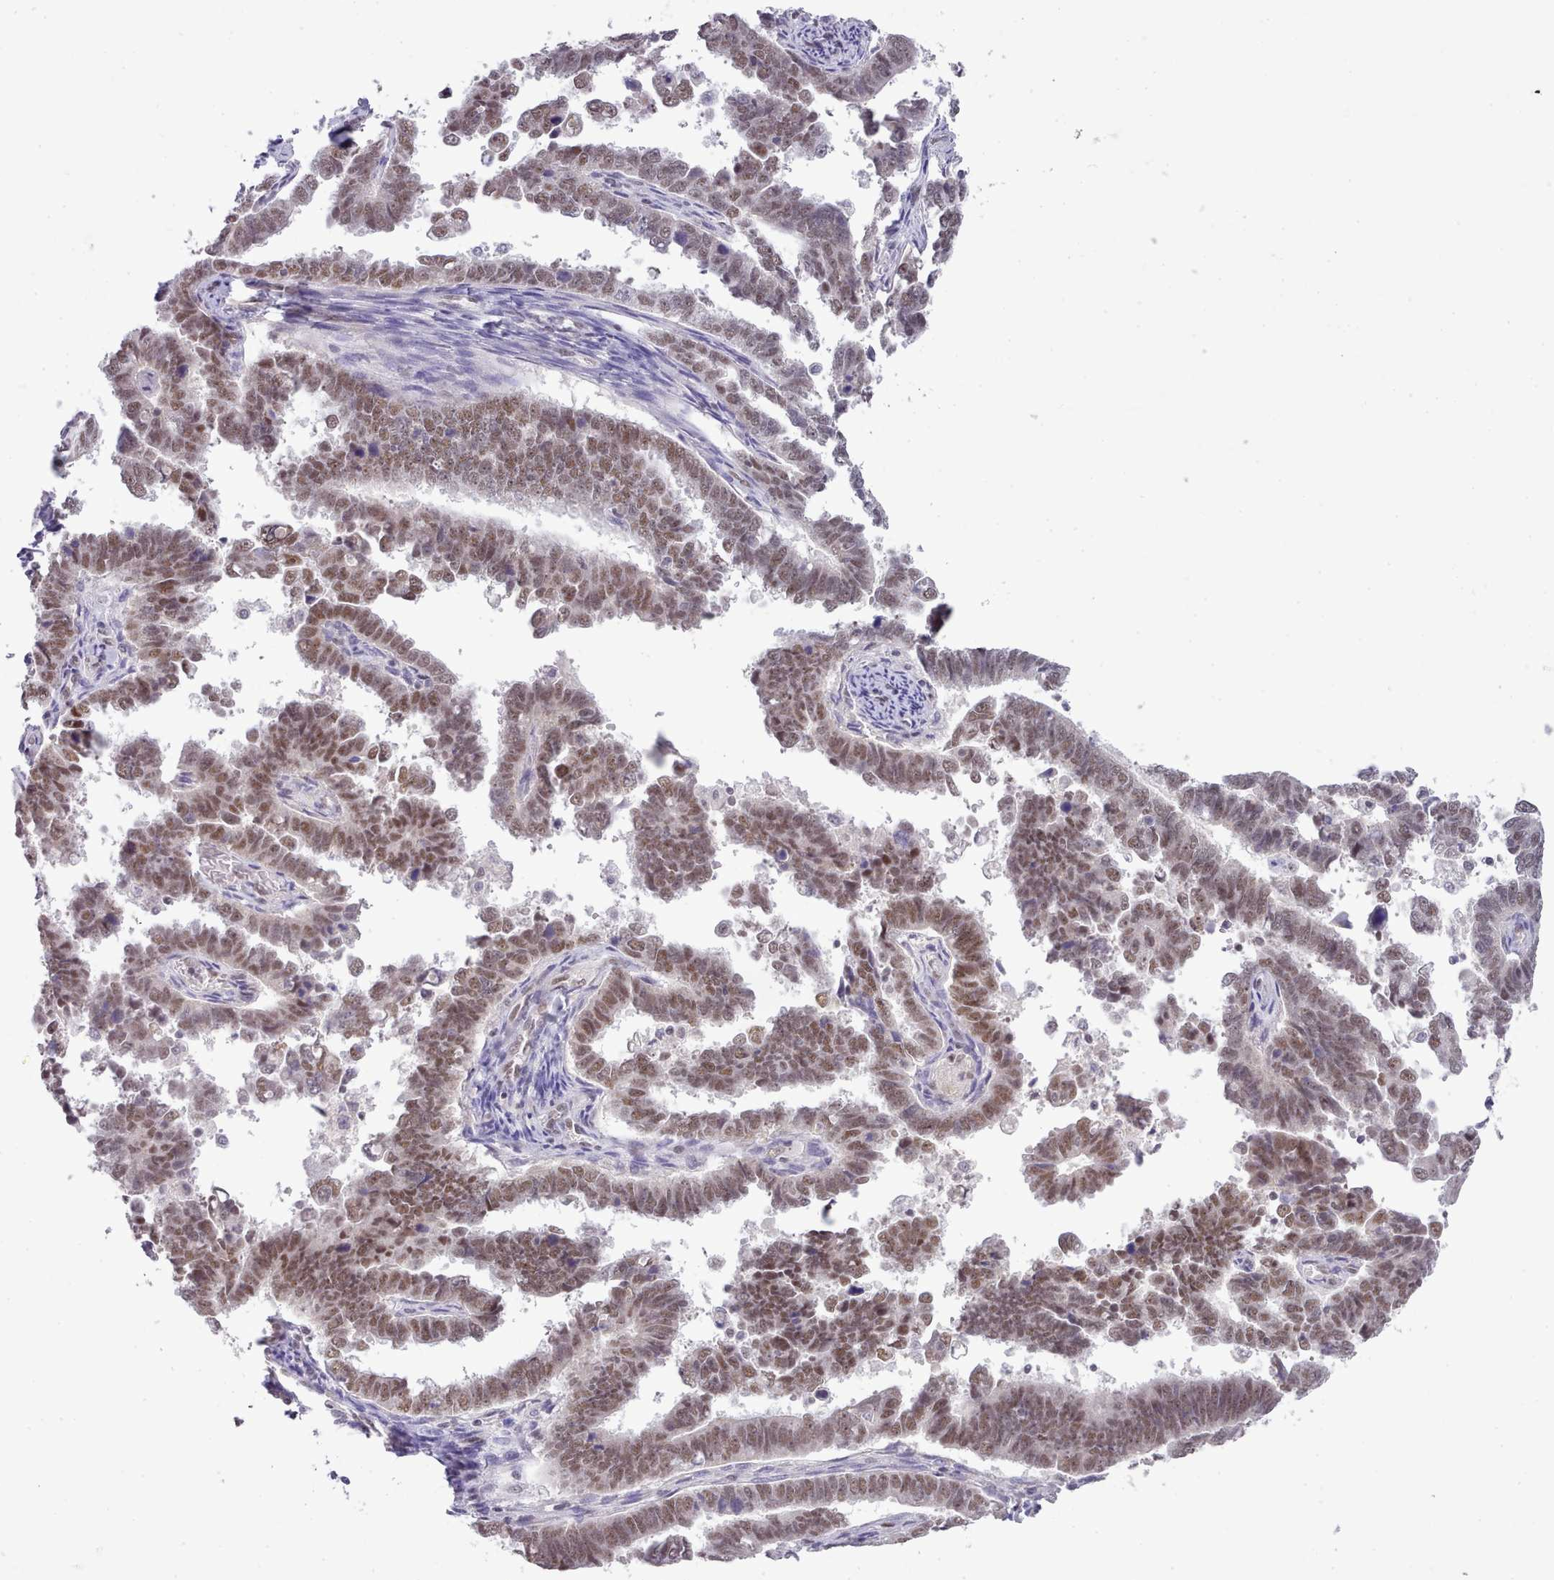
{"staining": {"intensity": "moderate", "quantity": ">75%", "location": "nuclear"}, "tissue": "endometrial cancer", "cell_type": "Tumor cells", "image_type": "cancer", "snomed": [{"axis": "morphology", "description": "Adenocarcinoma, NOS"}, {"axis": "topography", "description": "Endometrium"}], "caption": "Immunohistochemistry (IHC) image of human endometrial cancer (adenocarcinoma) stained for a protein (brown), which exhibits medium levels of moderate nuclear expression in about >75% of tumor cells.", "gene": "RFX1", "patient": {"sex": "female", "age": 75}}